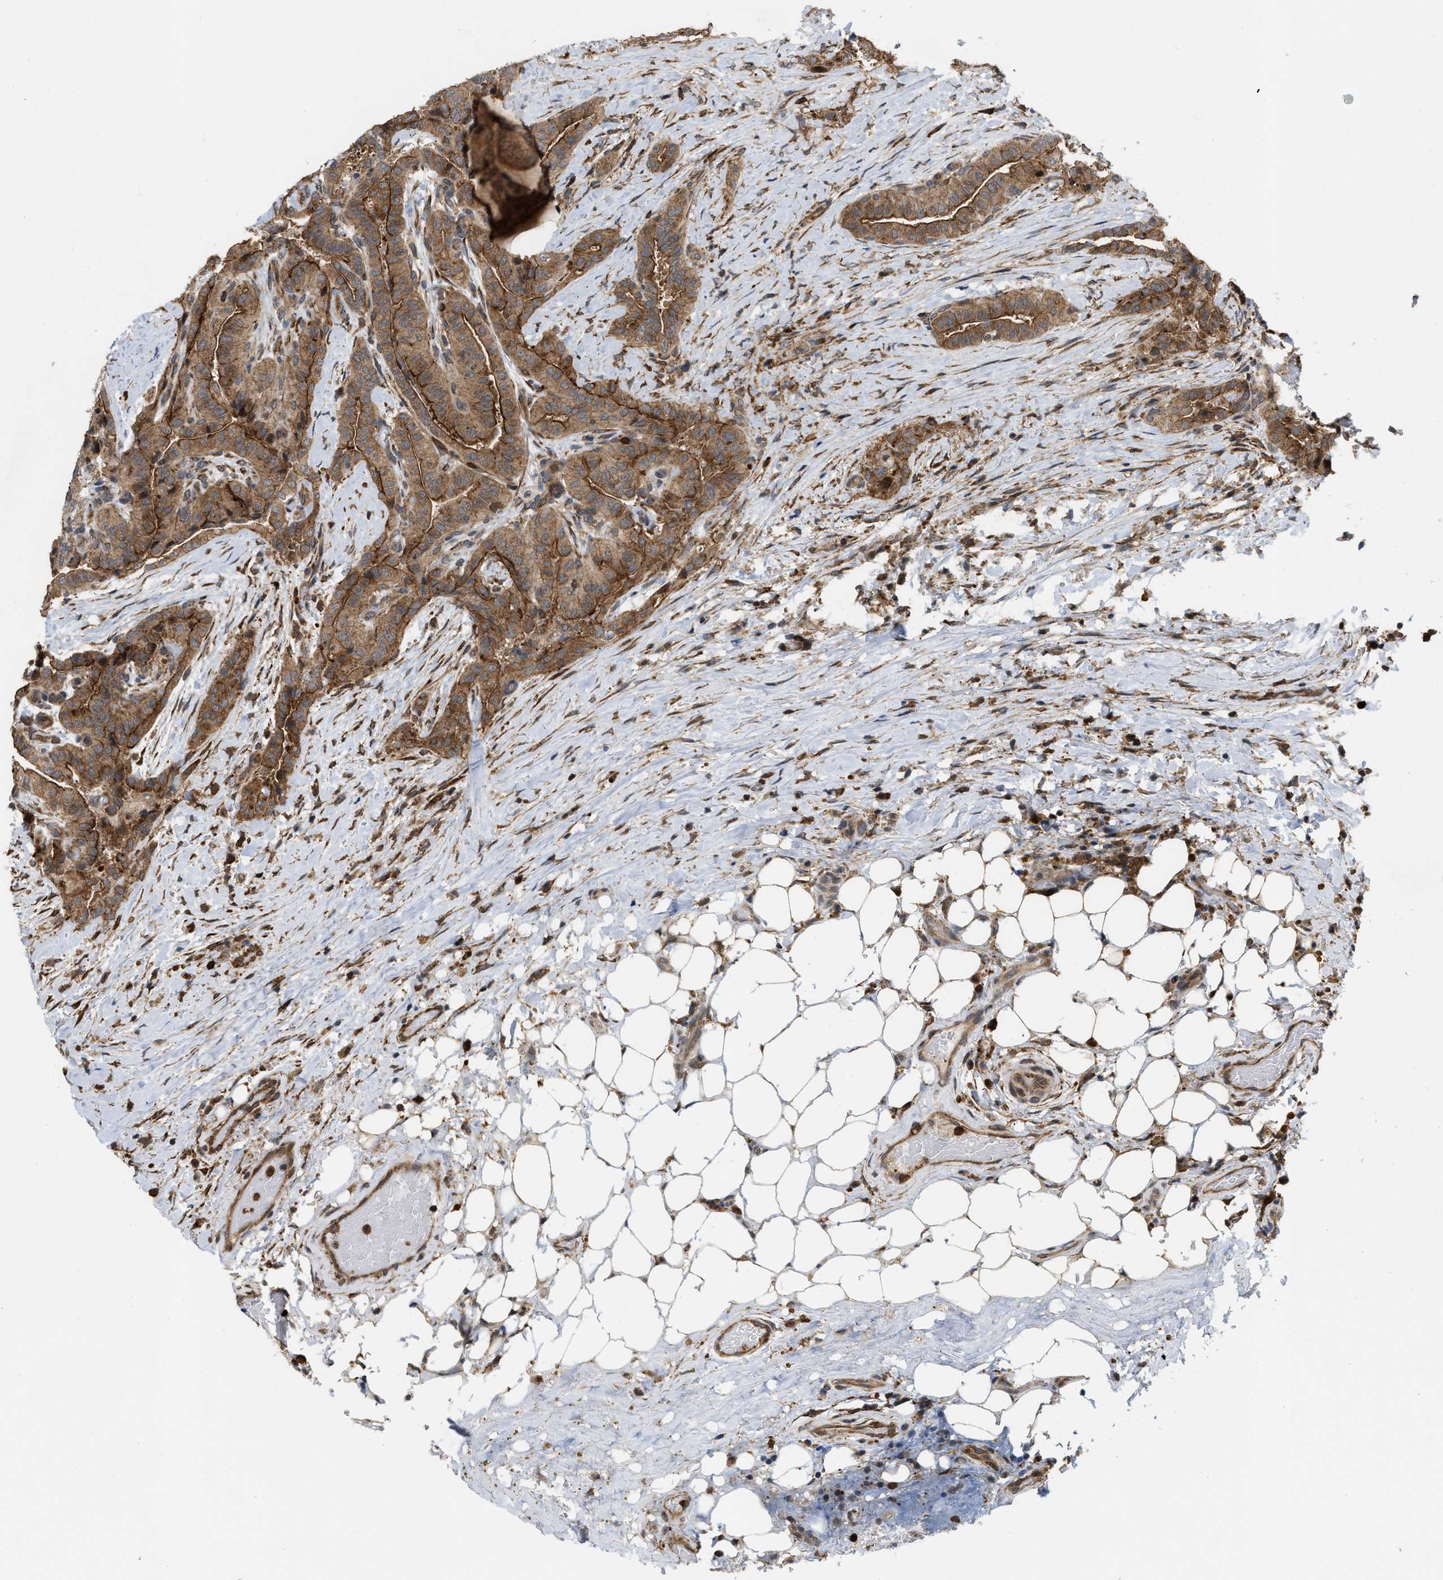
{"staining": {"intensity": "strong", "quantity": ">75%", "location": "cytoplasmic/membranous"}, "tissue": "thyroid cancer", "cell_type": "Tumor cells", "image_type": "cancer", "snomed": [{"axis": "morphology", "description": "Papillary adenocarcinoma, NOS"}, {"axis": "topography", "description": "Thyroid gland"}], "caption": "Tumor cells display strong cytoplasmic/membranous staining in about >75% of cells in thyroid cancer (papillary adenocarcinoma). The staining is performed using DAB (3,3'-diaminobenzidine) brown chromogen to label protein expression. The nuclei are counter-stained blue using hematoxylin.", "gene": "IQCE", "patient": {"sex": "male", "age": 77}}